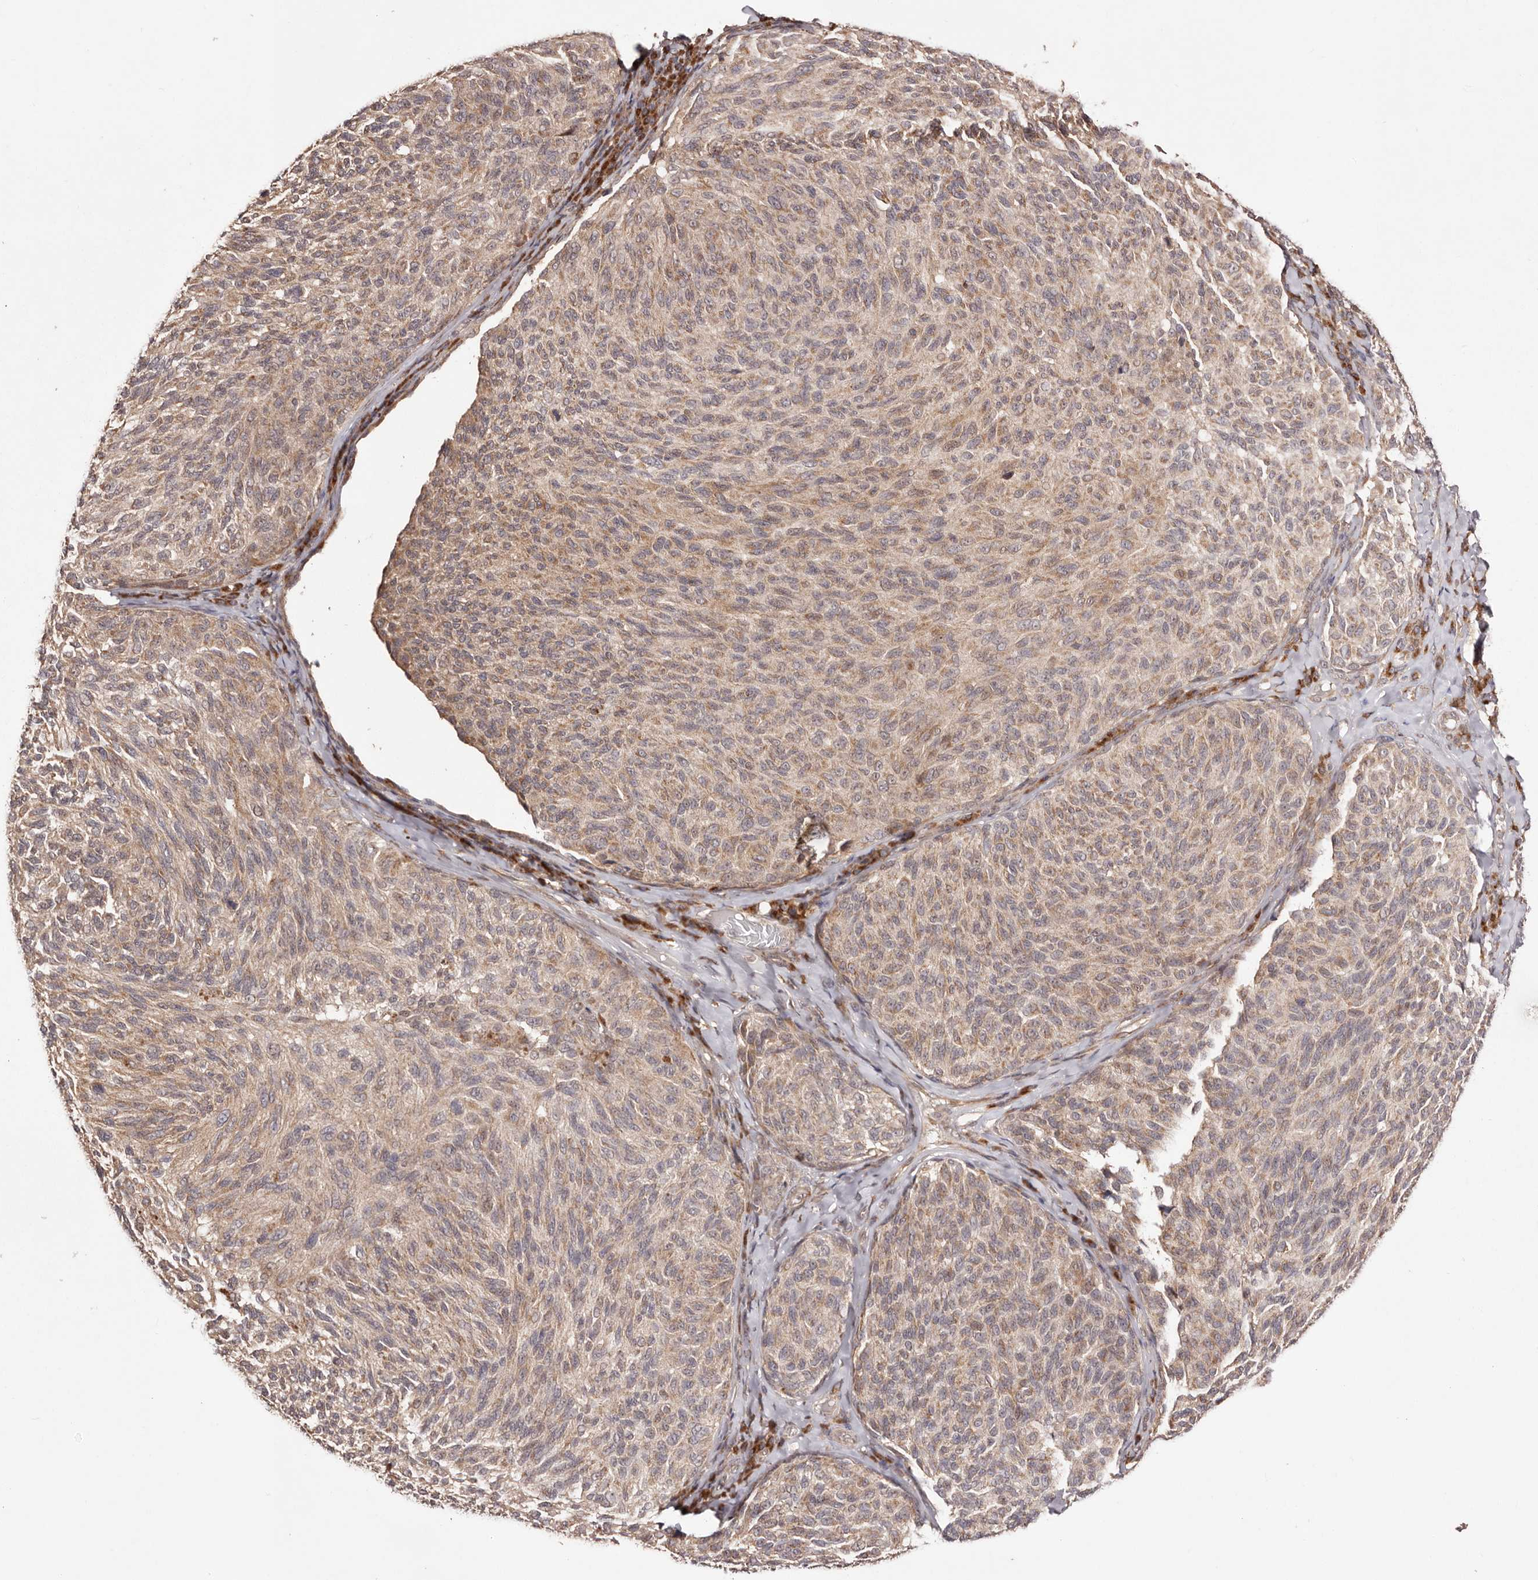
{"staining": {"intensity": "weak", "quantity": ">75%", "location": "cytoplasmic/membranous"}, "tissue": "melanoma", "cell_type": "Tumor cells", "image_type": "cancer", "snomed": [{"axis": "morphology", "description": "Malignant melanoma, NOS"}, {"axis": "topography", "description": "Skin"}], "caption": "Protein analysis of melanoma tissue shows weak cytoplasmic/membranous positivity in about >75% of tumor cells. (IHC, brightfield microscopy, high magnification).", "gene": "EGR3", "patient": {"sex": "female", "age": 73}}